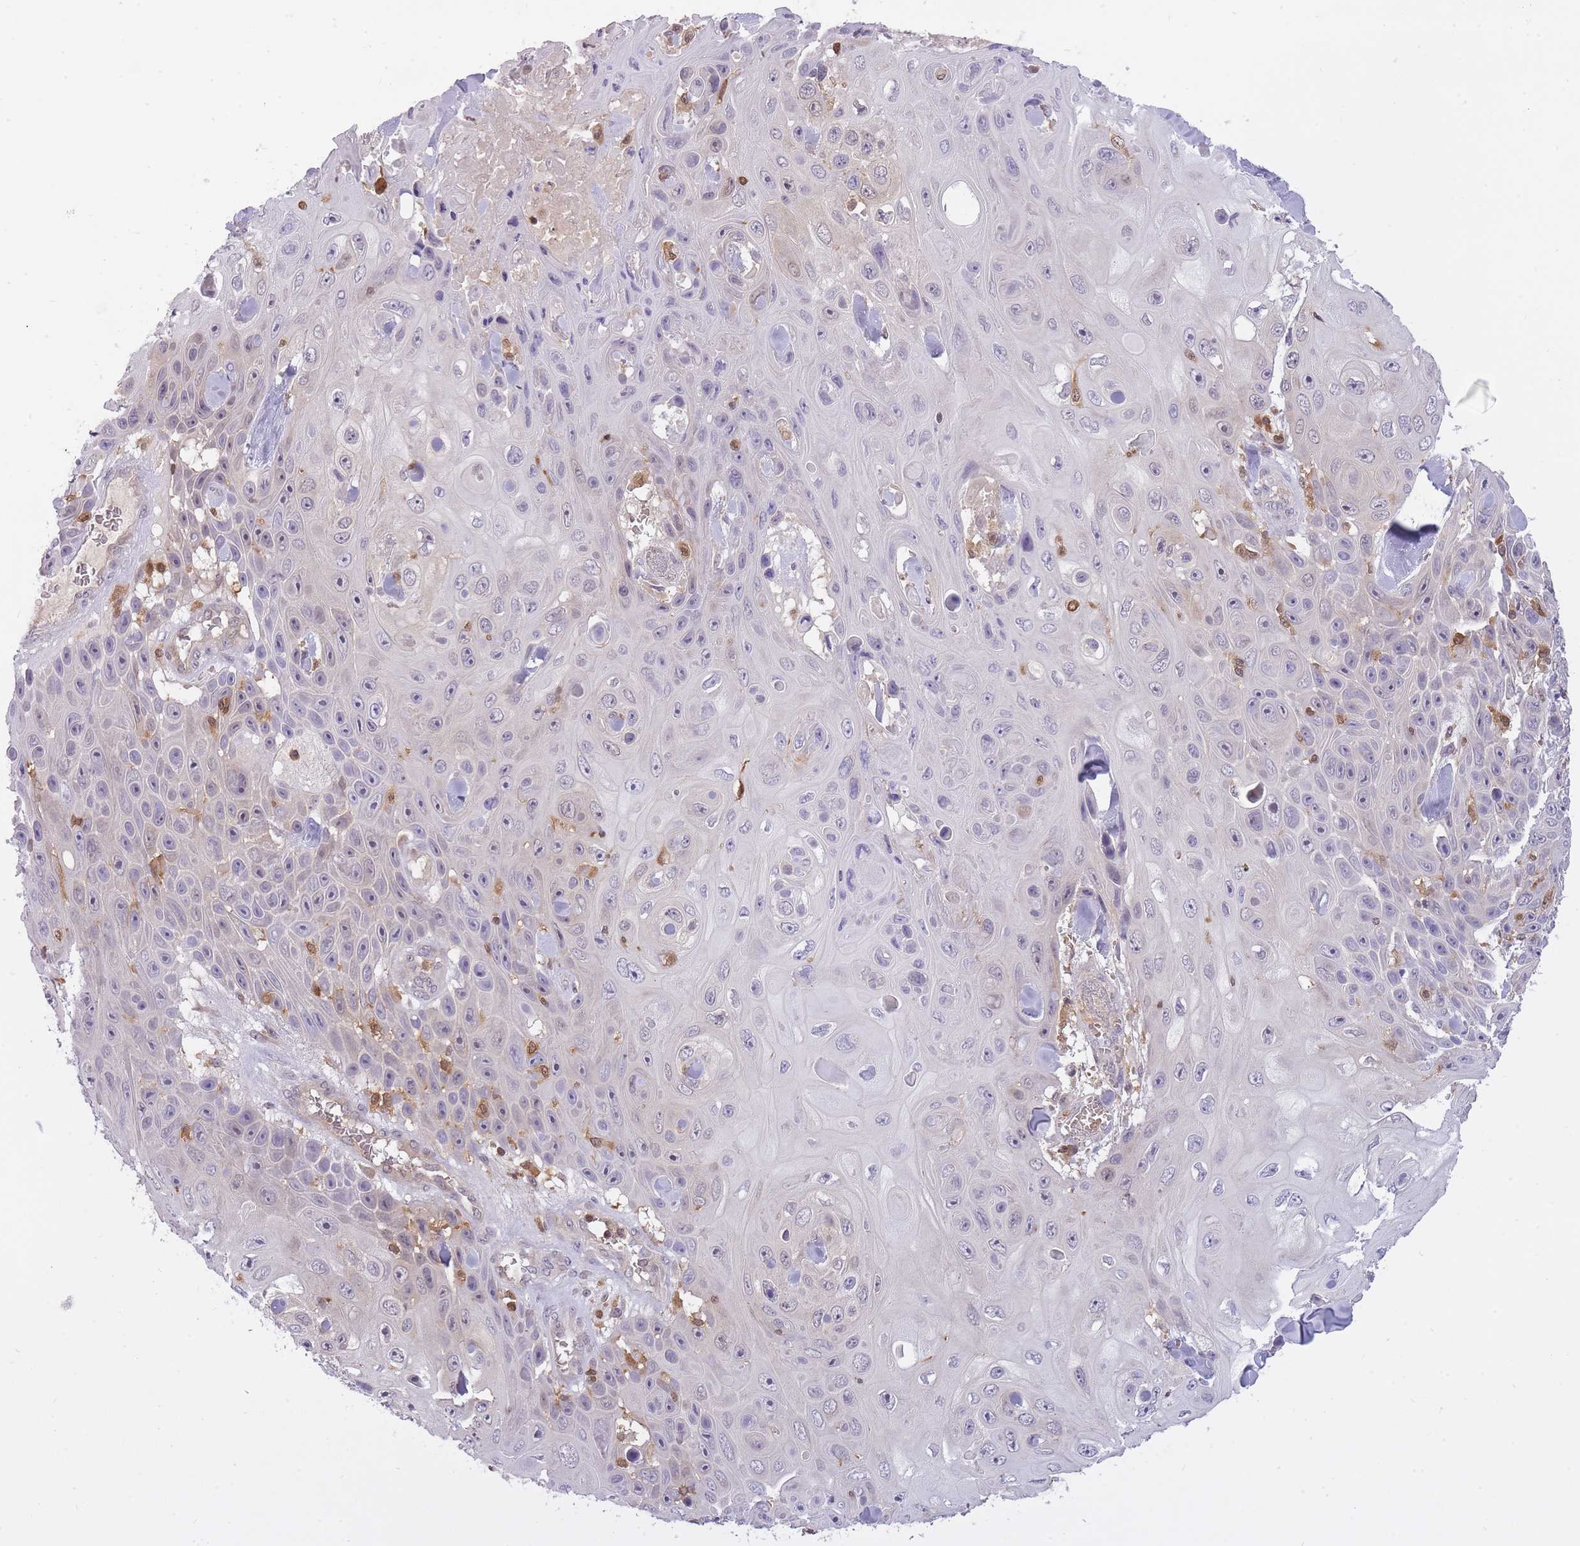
{"staining": {"intensity": "negative", "quantity": "none", "location": "none"}, "tissue": "skin cancer", "cell_type": "Tumor cells", "image_type": "cancer", "snomed": [{"axis": "morphology", "description": "Squamous cell carcinoma, NOS"}, {"axis": "topography", "description": "Skin"}], "caption": "Immunohistochemistry (IHC) histopathology image of neoplastic tissue: human skin squamous cell carcinoma stained with DAB demonstrates no significant protein positivity in tumor cells.", "gene": "CXorf38", "patient": {"sex": "male", "age": 82}}